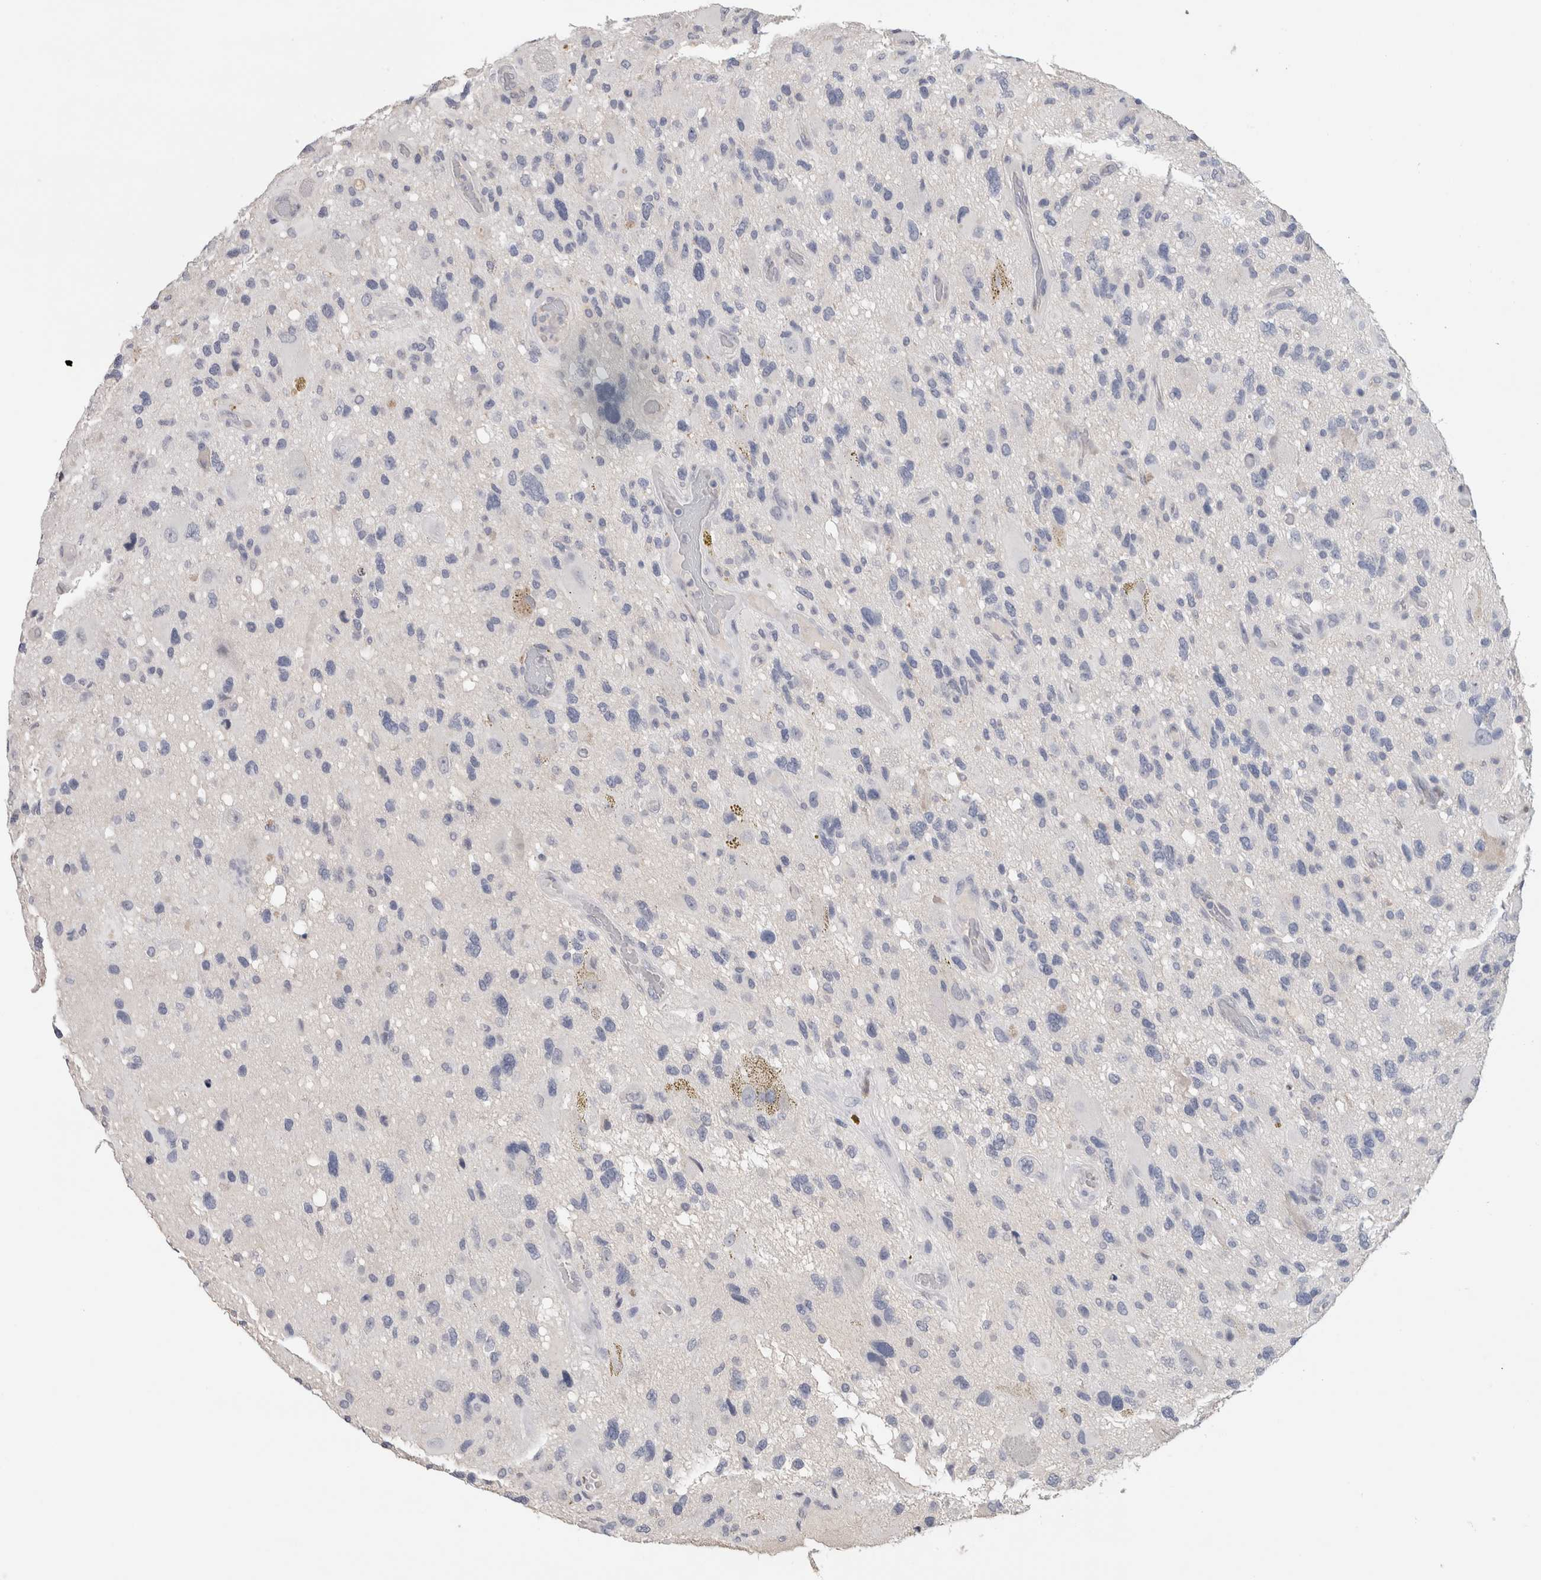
{"staining": {"intensity": "negative", "quantity": "none", "location": "none"}, "tissue": "glioma", "cell_type": "Tumor cells", "image_type": "cancer", "snomed": [{"axis": "morphology", "description": "Glioma, malignant, High grade"}, {"axis": "topography", "description": "Brain"}], "caption": "IHC of malignant glioma (high-grade) demonstrates no expression in tumor cells.", "gene": "FABP4", "patient": {"sex": "male", "age": 33}}